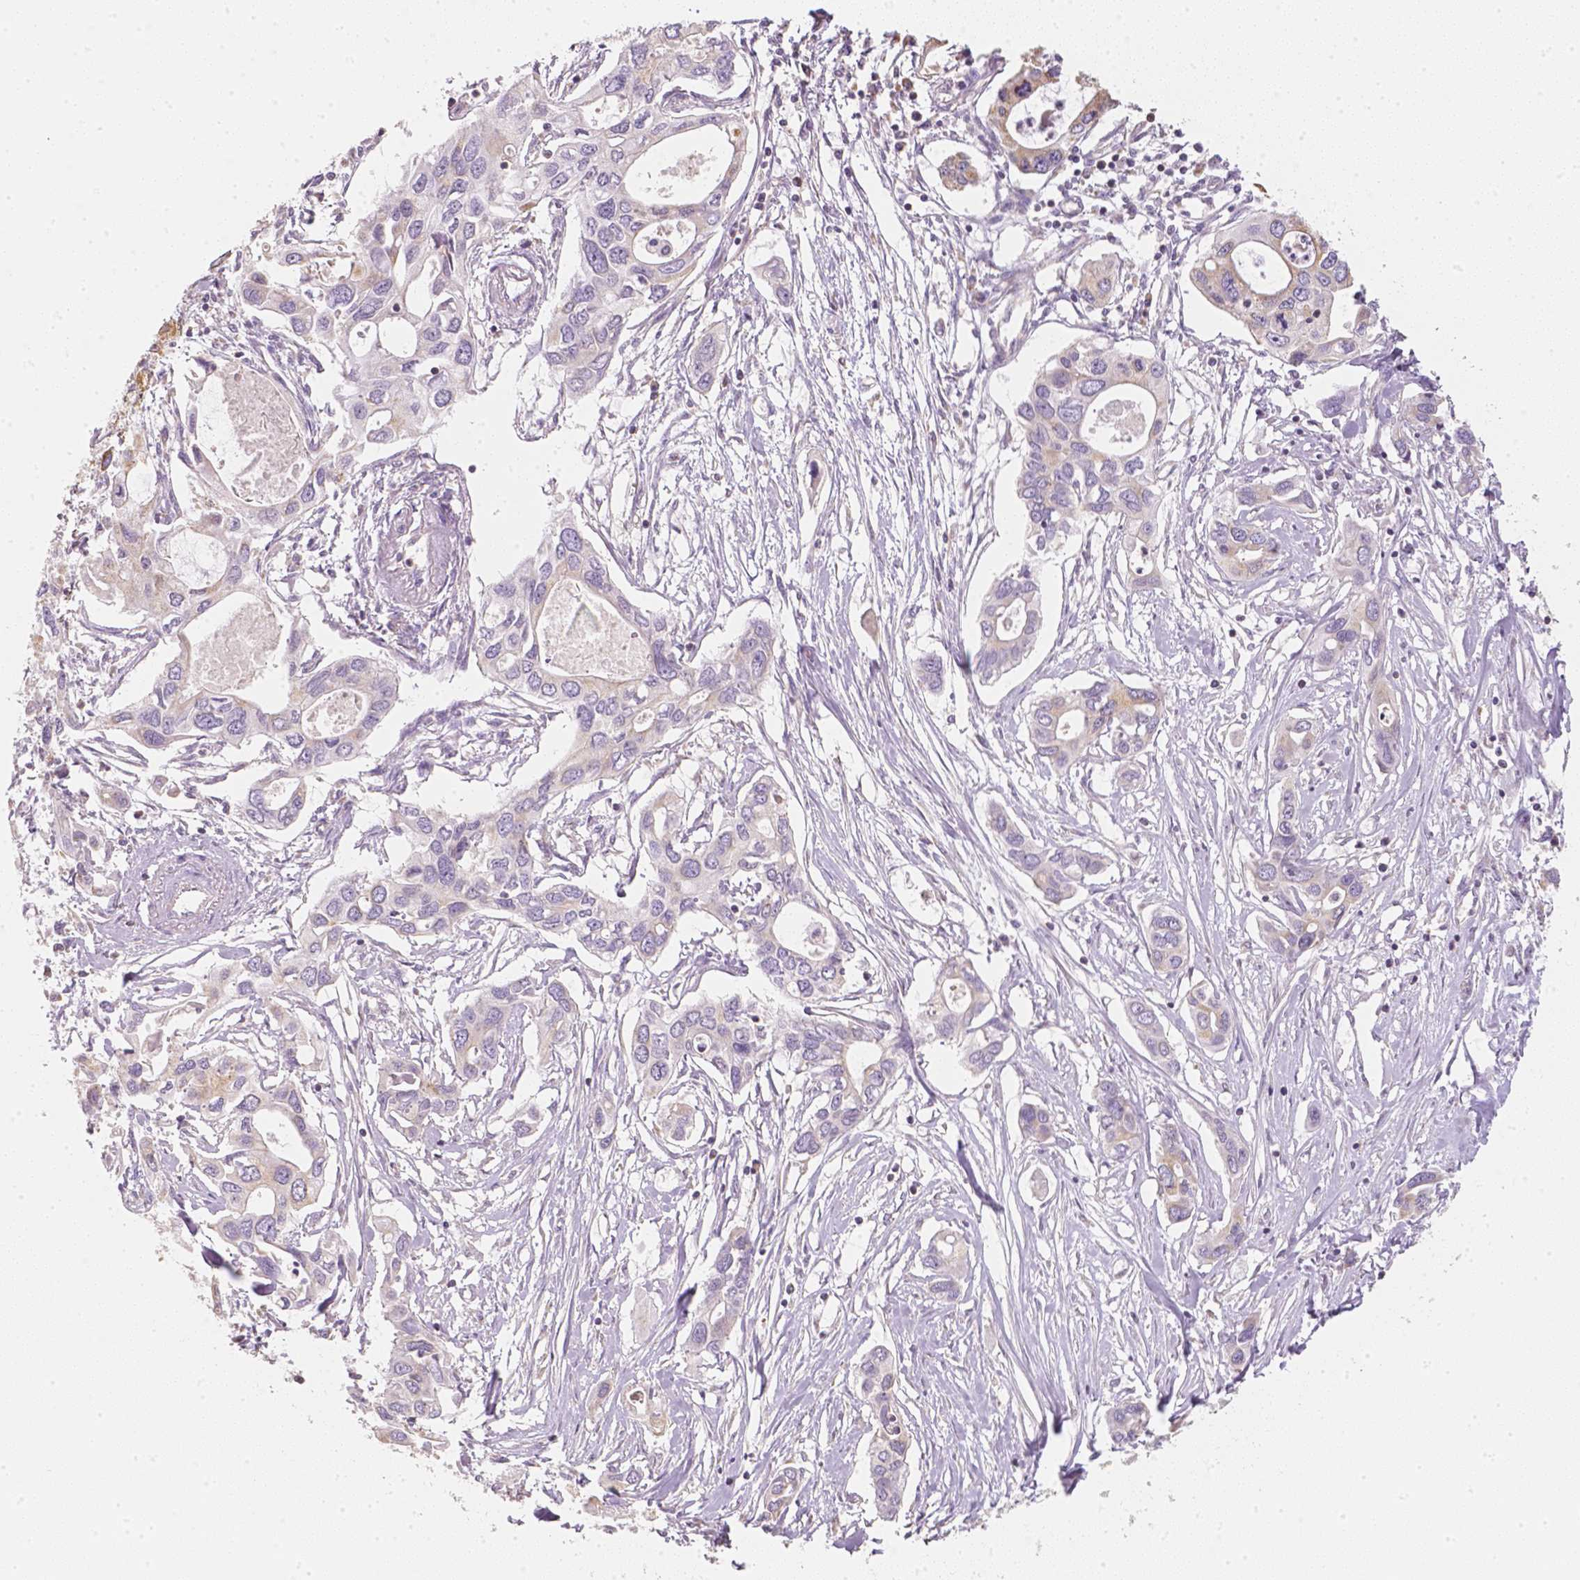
{"staining": {"intensity": "weak", "quantity": ">75%", "location": "cytoplasmic/membranous"}, "tissue": "pancreatic cancer", "cell_type": "Tumor cells", "image_type": "cancer", "snomed": [{"axis": "morphology", "description": "Adenocarcinoma, NOS"}, {"axis": "topography", "description": "Pancreas"}], "caption": "Protein staining of adenocarcinoma (pancreatic) tissue exhibits weak cytoplasmic/membranous expression in about >75% of tumor cells.", "gene": "NVL", "patient": {"sex": "male", "age": 60}}